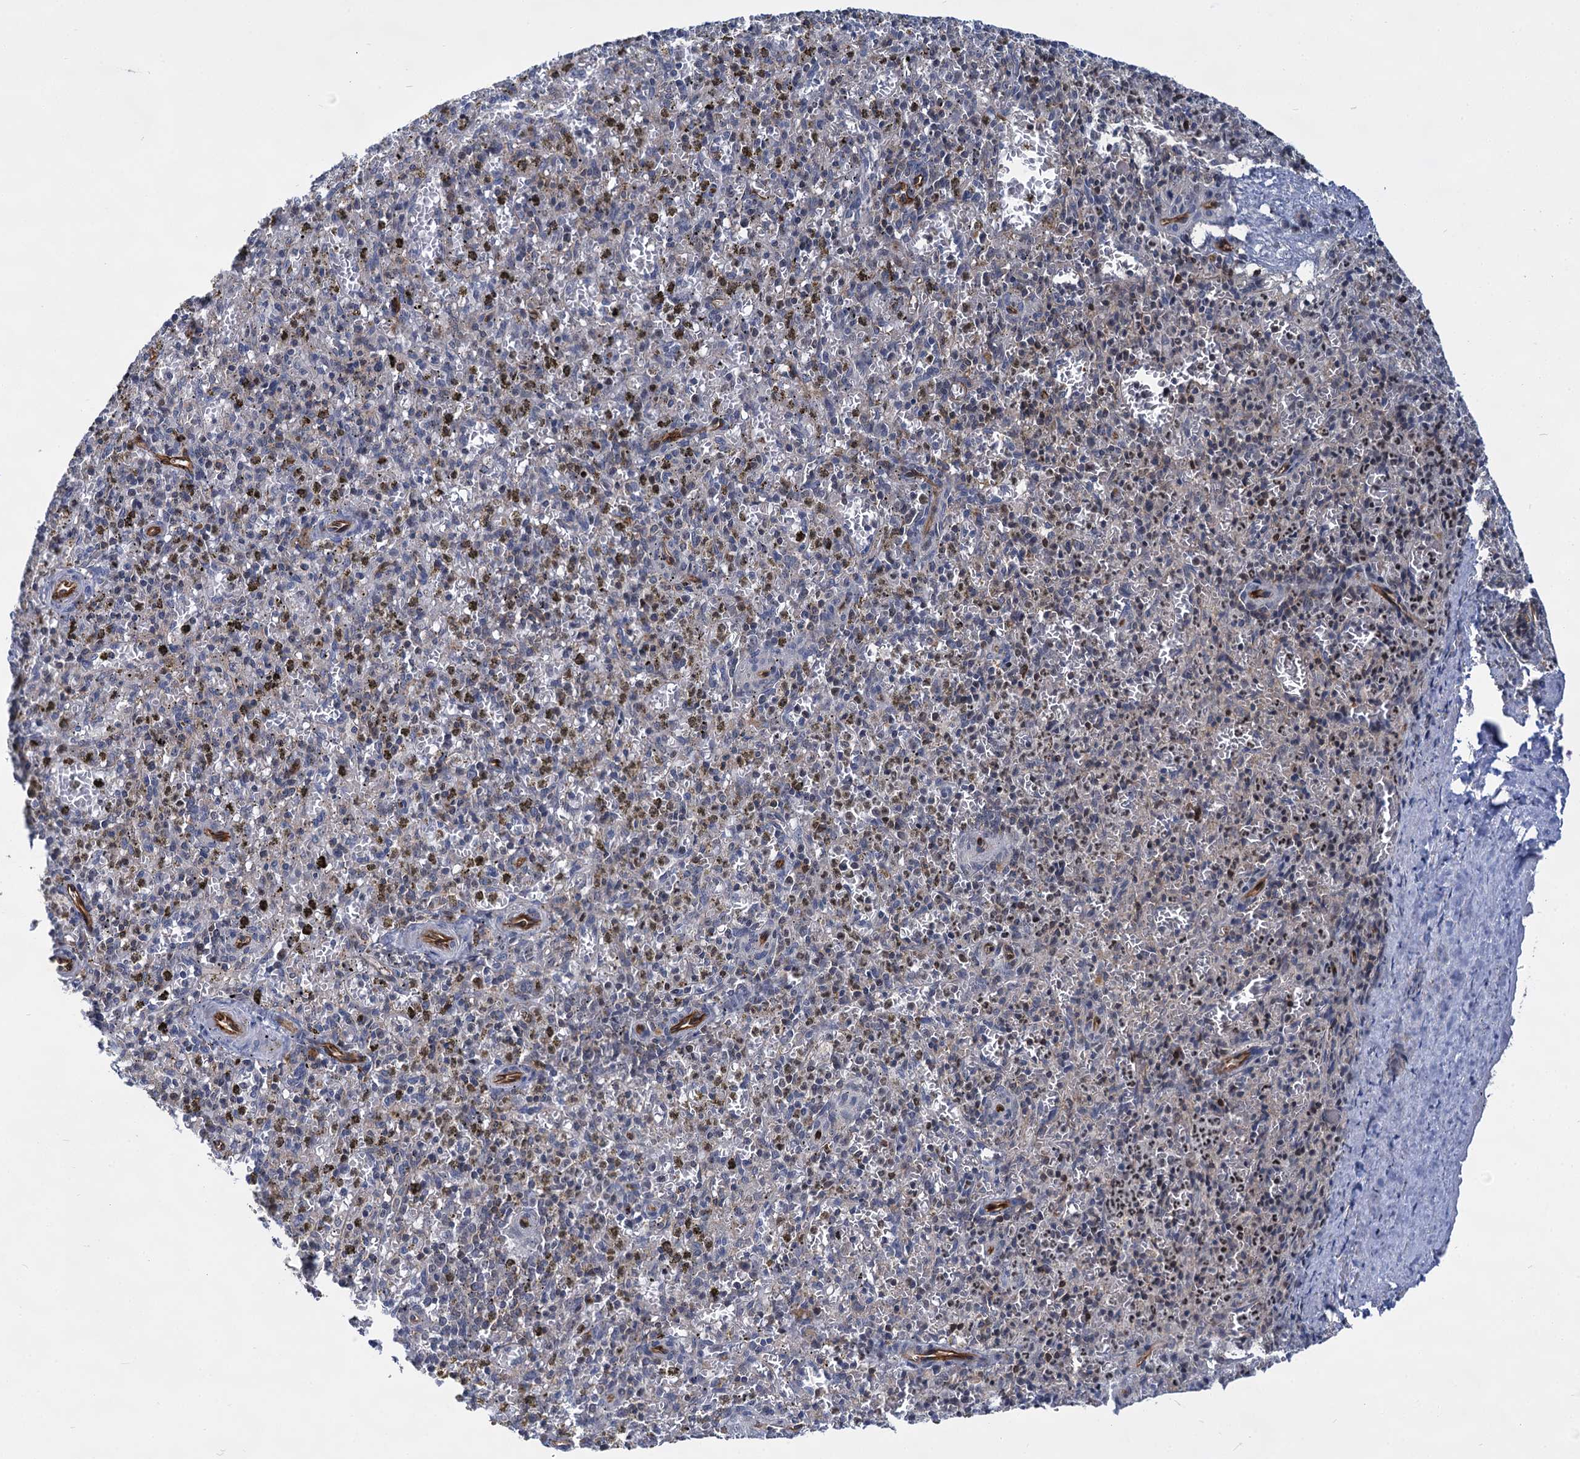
{"staining": {"intensity": "moderate", "quantity": "<25%", "location": "cytoplasmic/membranous"}, "tissue": "spleen", "cell_type": "Cells in red pulp", "image_type": "normal", "snomed": [{"axis": "morphology", "description": "Normal tissue, NOS"}, {"axis": "topography", "description": "Spleen"}], "caption": "Cells in red pulp demonstrate low levels of moderate cytoplasmic/membranous staining in approximately <25% of cells in normal spleen.", "gene": "ABLIM1", "patient": {"sex": "male", "age": 72}}